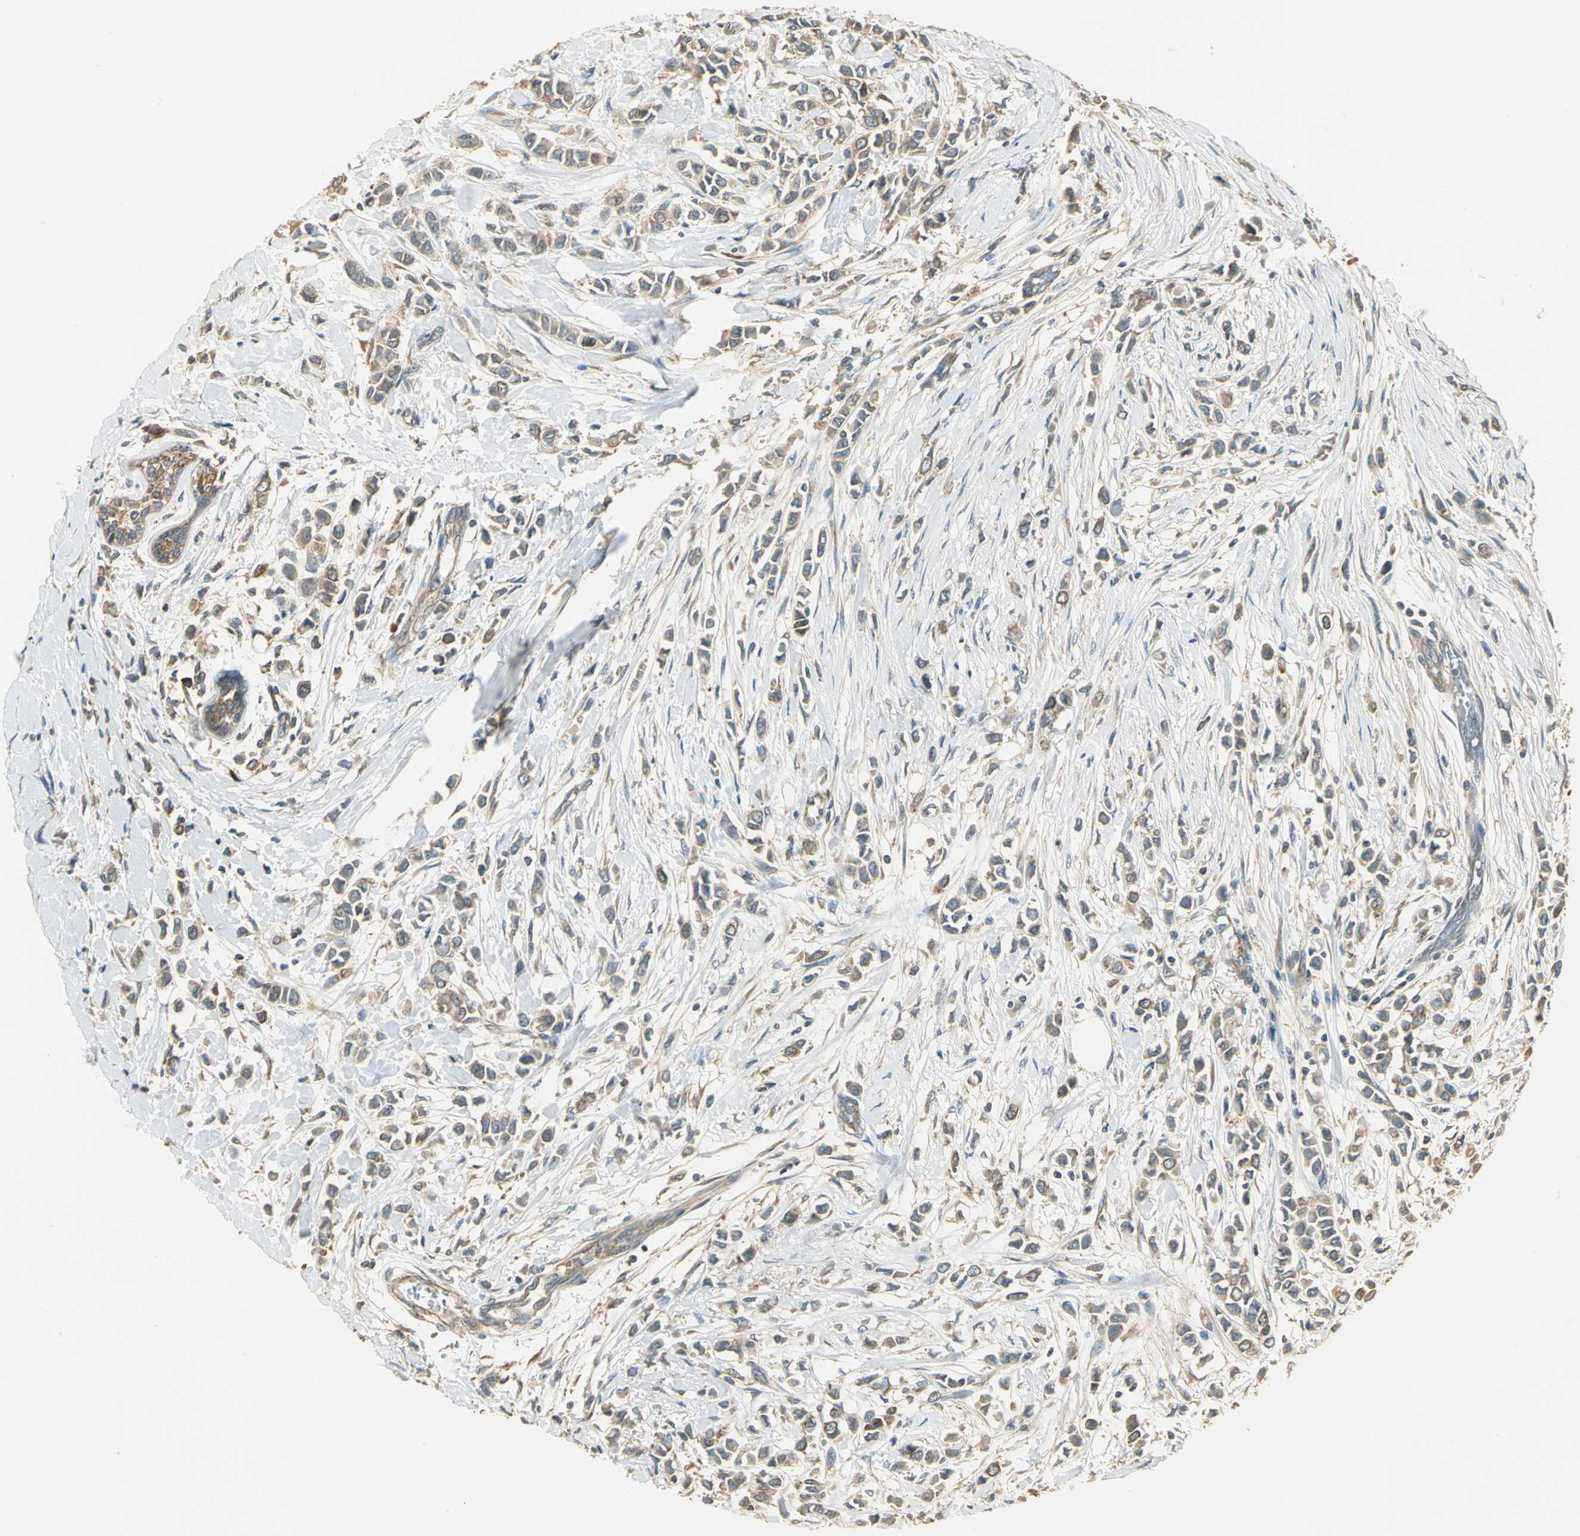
{"staining": {"intensity": "moderate", "quantity": ">75%", "location": "cytoplasmic/membranous"}, "tissue": "breast cancer", "cell_type": "Tumor cells", "image_type": "cancer", "snomed": [{"axis": "morphology", "description": "Lobular carcinoma"}, {"axis": "topography", "description": "Breast"}], "caption": "A brown stain highlights moderate cytoplasmic/membranous staining of a protein in human breast cancer (lobular carcinoma) tumor cells.", "gene": "RARS1", "patient": {"sex": "female", "age": 51}}